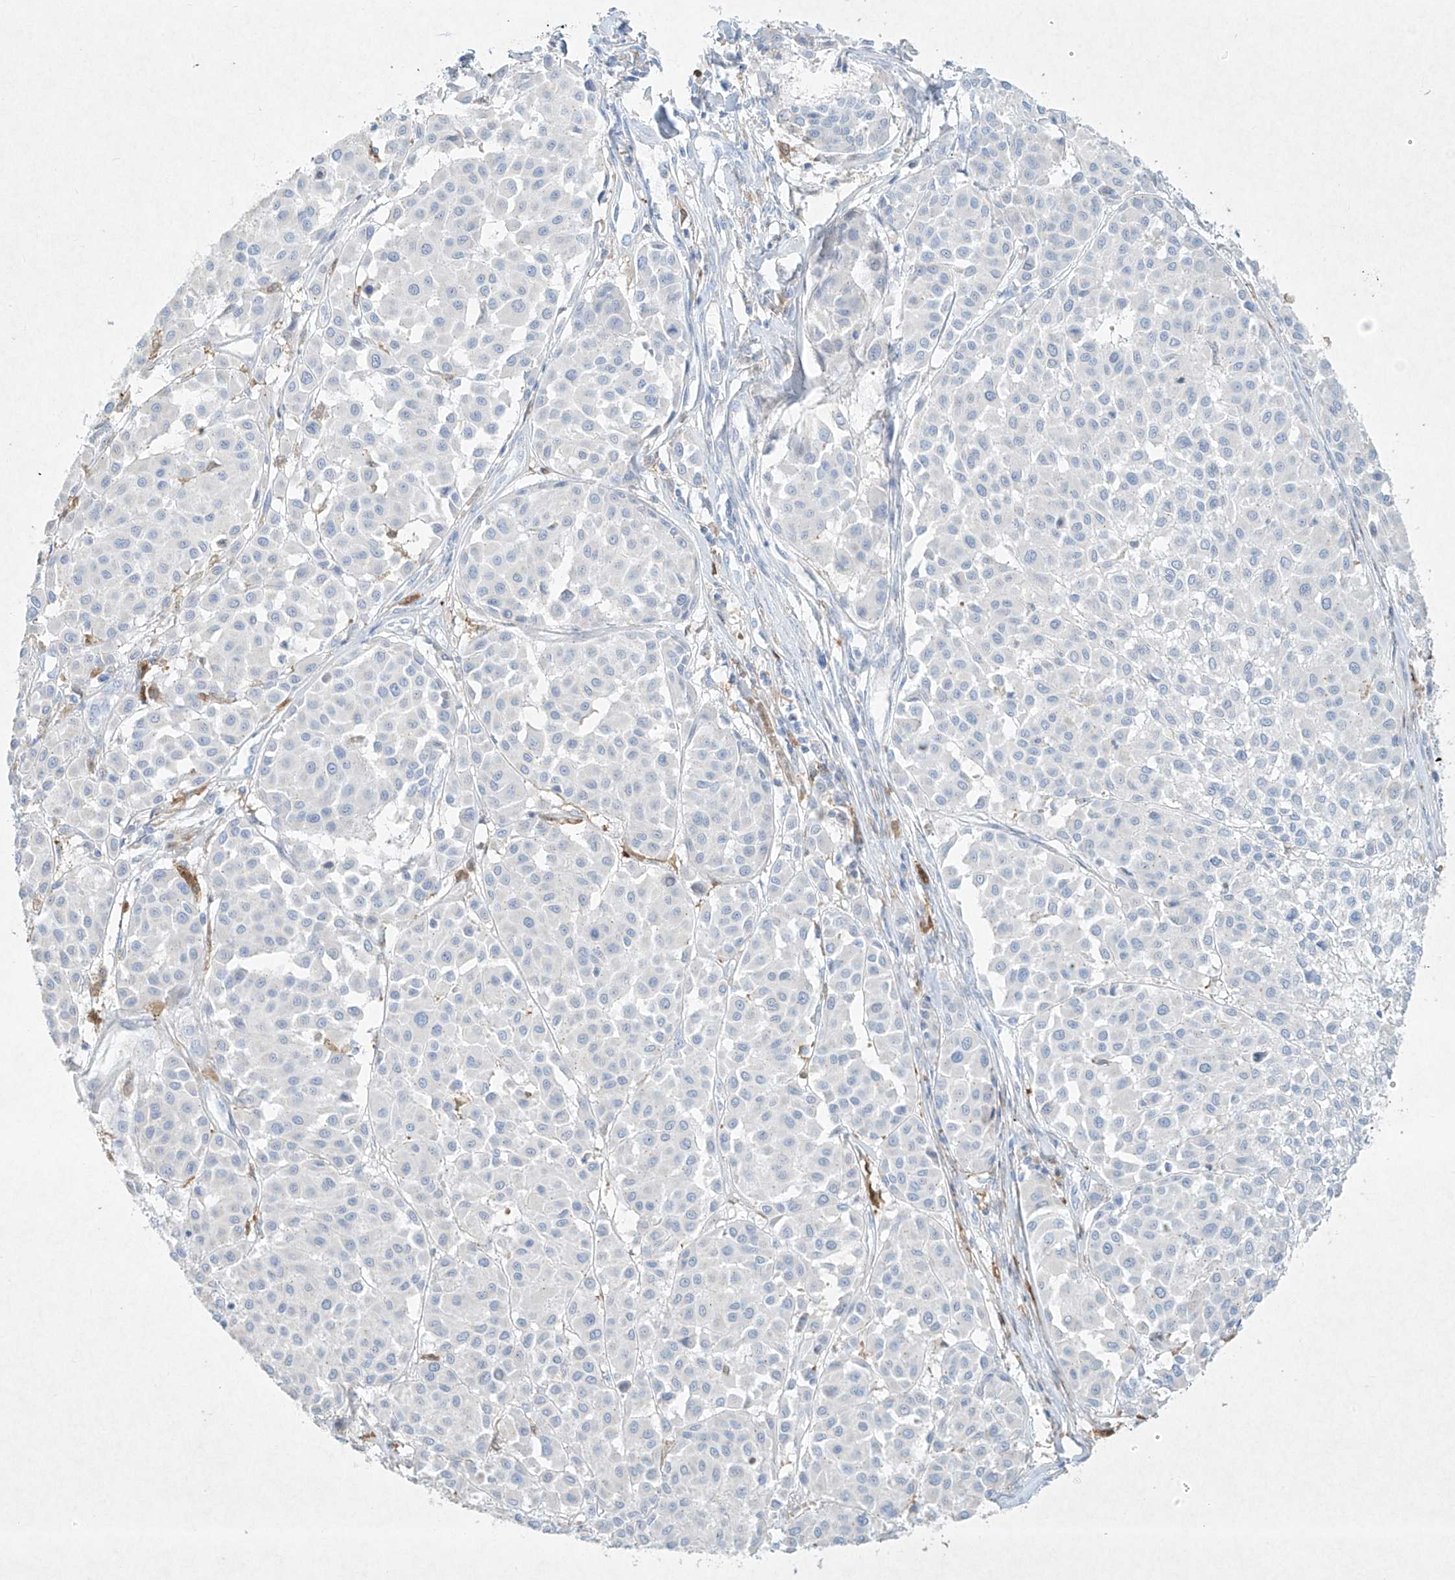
{"staining": {"intensity": "negative", "quantity": "none", "location": "none"}, "tissue": "melanoma", "cell_type": "Tumor cells", "image_type": "cancer", "snomed": [{"axis": "morphology", "description": "Malignant melanoma, Metastatic site"}, {"axis": "topography", "description": "Soft tissue"}], "caption": "Immunohistochemistry of melanoma shows no positivity in tumor cells.", "gene": "PLEK", "patient": {"sex": "male", "age": 41}}